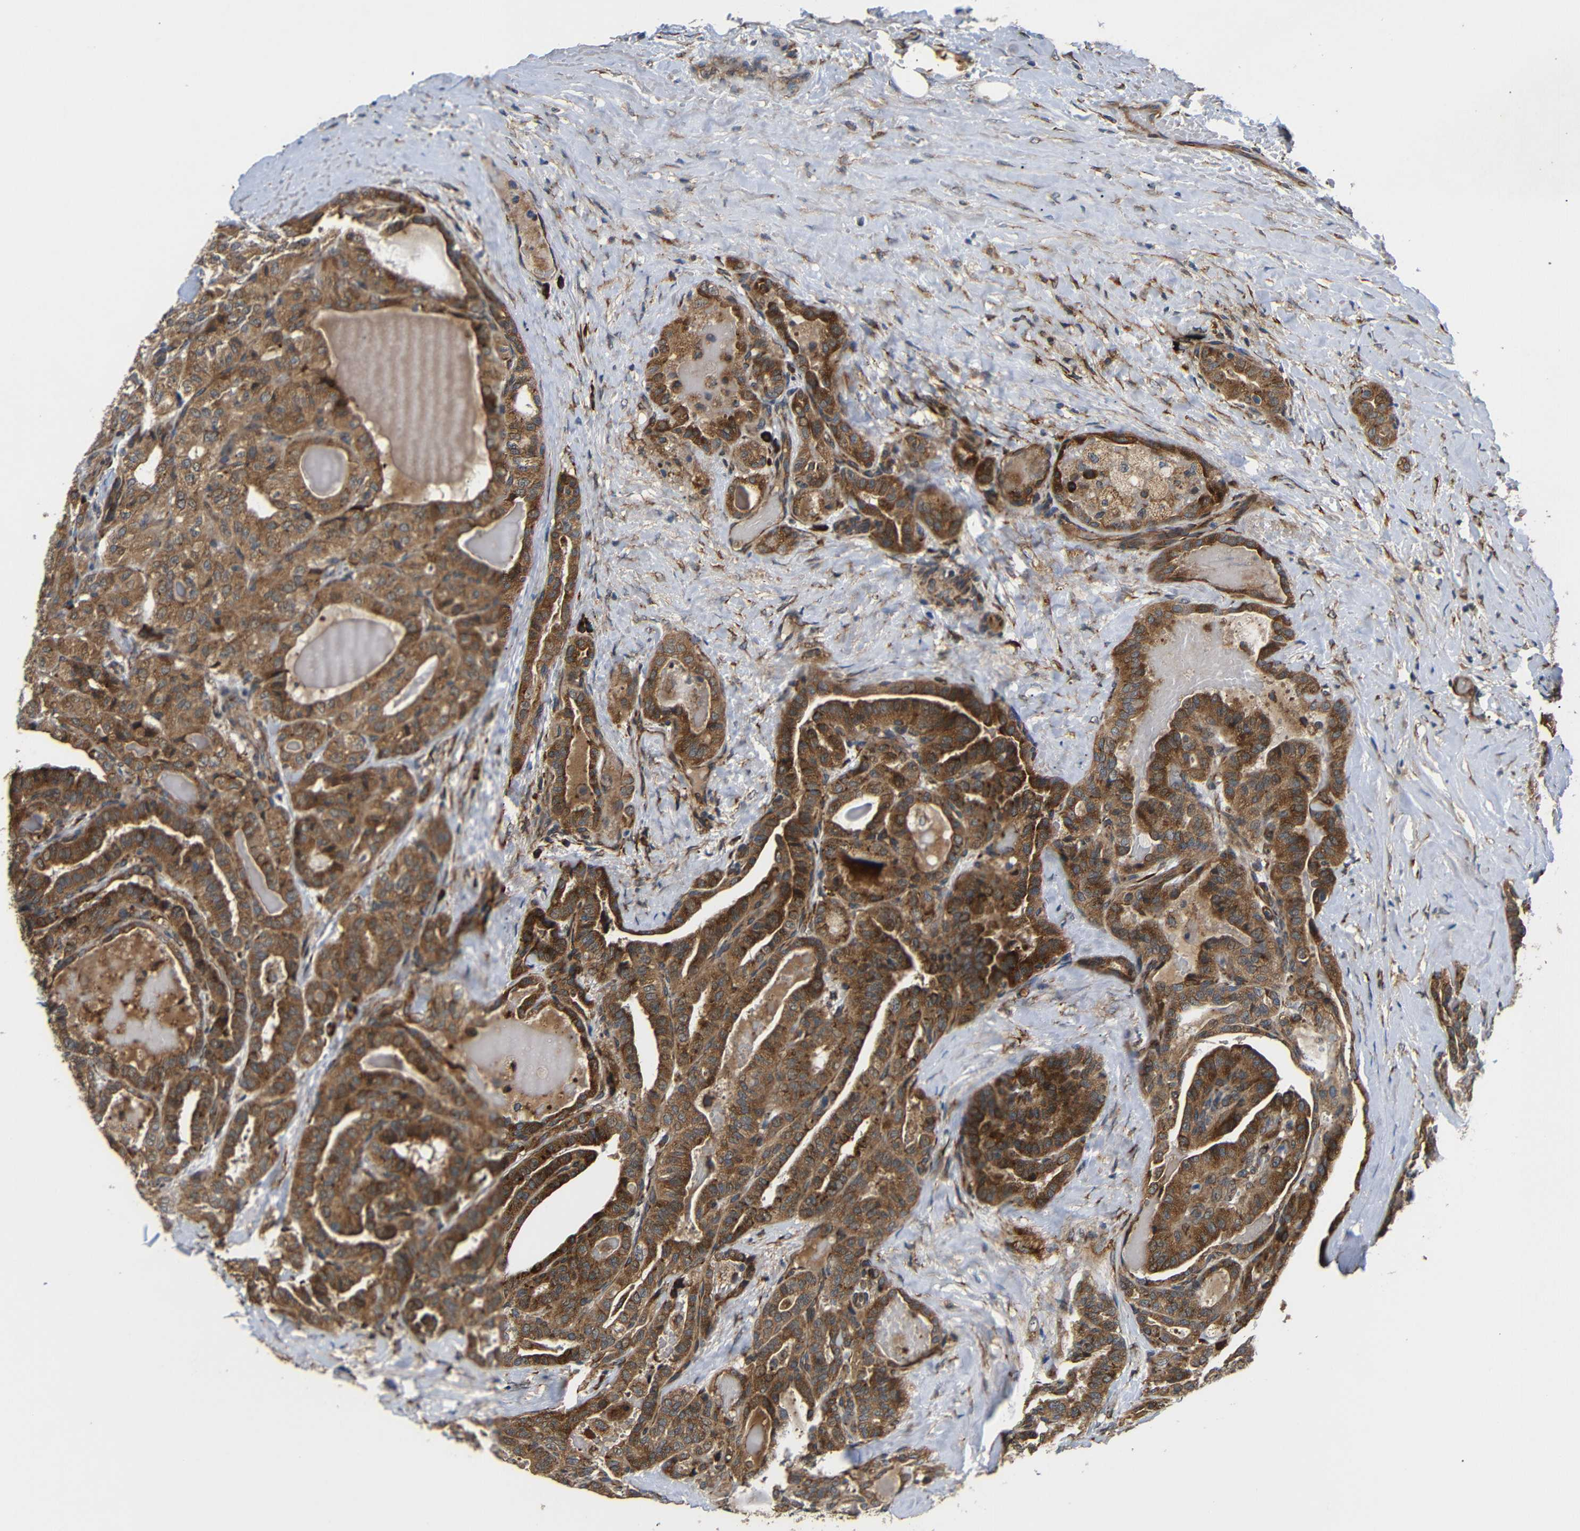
{"staining": {"intensity": "moderate", "quantity": ">75%", "location": "cytoplasmic/membranous"}, "tissue": "thyroid cancer", "cell_type": "Tumor cells", "image_type": "cancer", "snomed": [{"axis": "morphology", "description": "Papillary adenocarcinoma, NOS"}, {"axis": "topography", "description": "Thyroid gland"}], "caption": "IHC of human papillary adenocarcinoma (thyroid) reveals medium levels of moderate cytoplasmic/membranous positivity in about >75% of tumor cells. The staining was performed using DAB (3,3'-diaminobenzidine), with brown indicating positive protein expression. Nuclei are stained blue with hematoxylin.", "gene": "KANK4", "patient": {"sex": "male", "age": 77}}